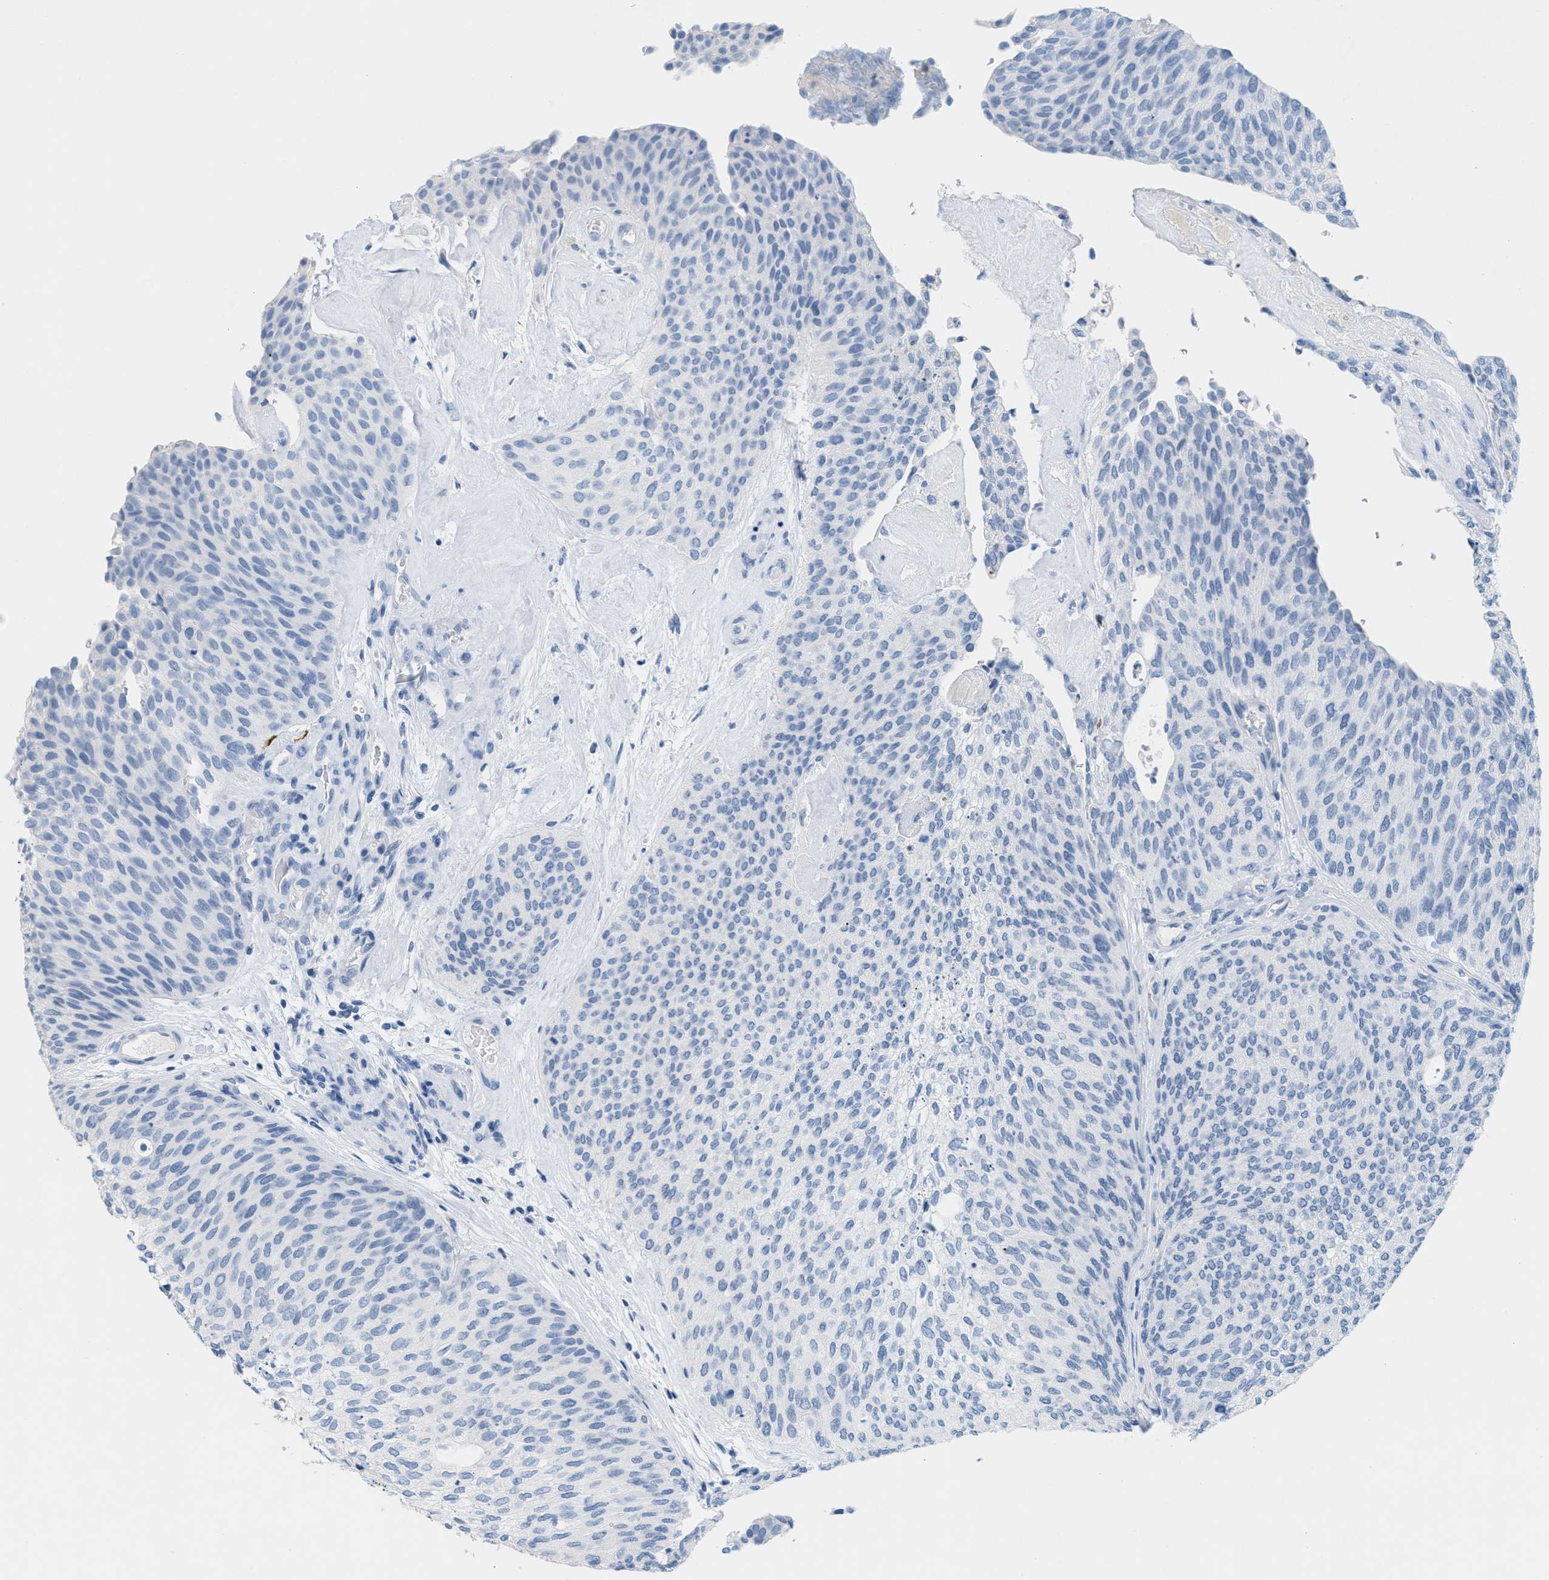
{"staining": {"intensity": "negative", "quantity": "none", "location": "none"}, "tissue": "urothelial cancer", "cell_type": "Tumor cells", "image_type": "cancer", "snomed": [{"axis": "morphology", "description": "Urothelial carcinoma, Low grade"}, {"axis": "topography", "description": "Urinary bladder"}], "caption": "A histopathology image of human urothelial cancer is negative for staining in tumor cells. (Stains: DAB (3,3'-diaminobenzidine) immunohistochemistry (IHC) with hematoxylin counter stain, Microscopy: brightfield microscopy at high magnification).", "gene": "GPM6A", "patient": {"sex": "female", "age": 79}}